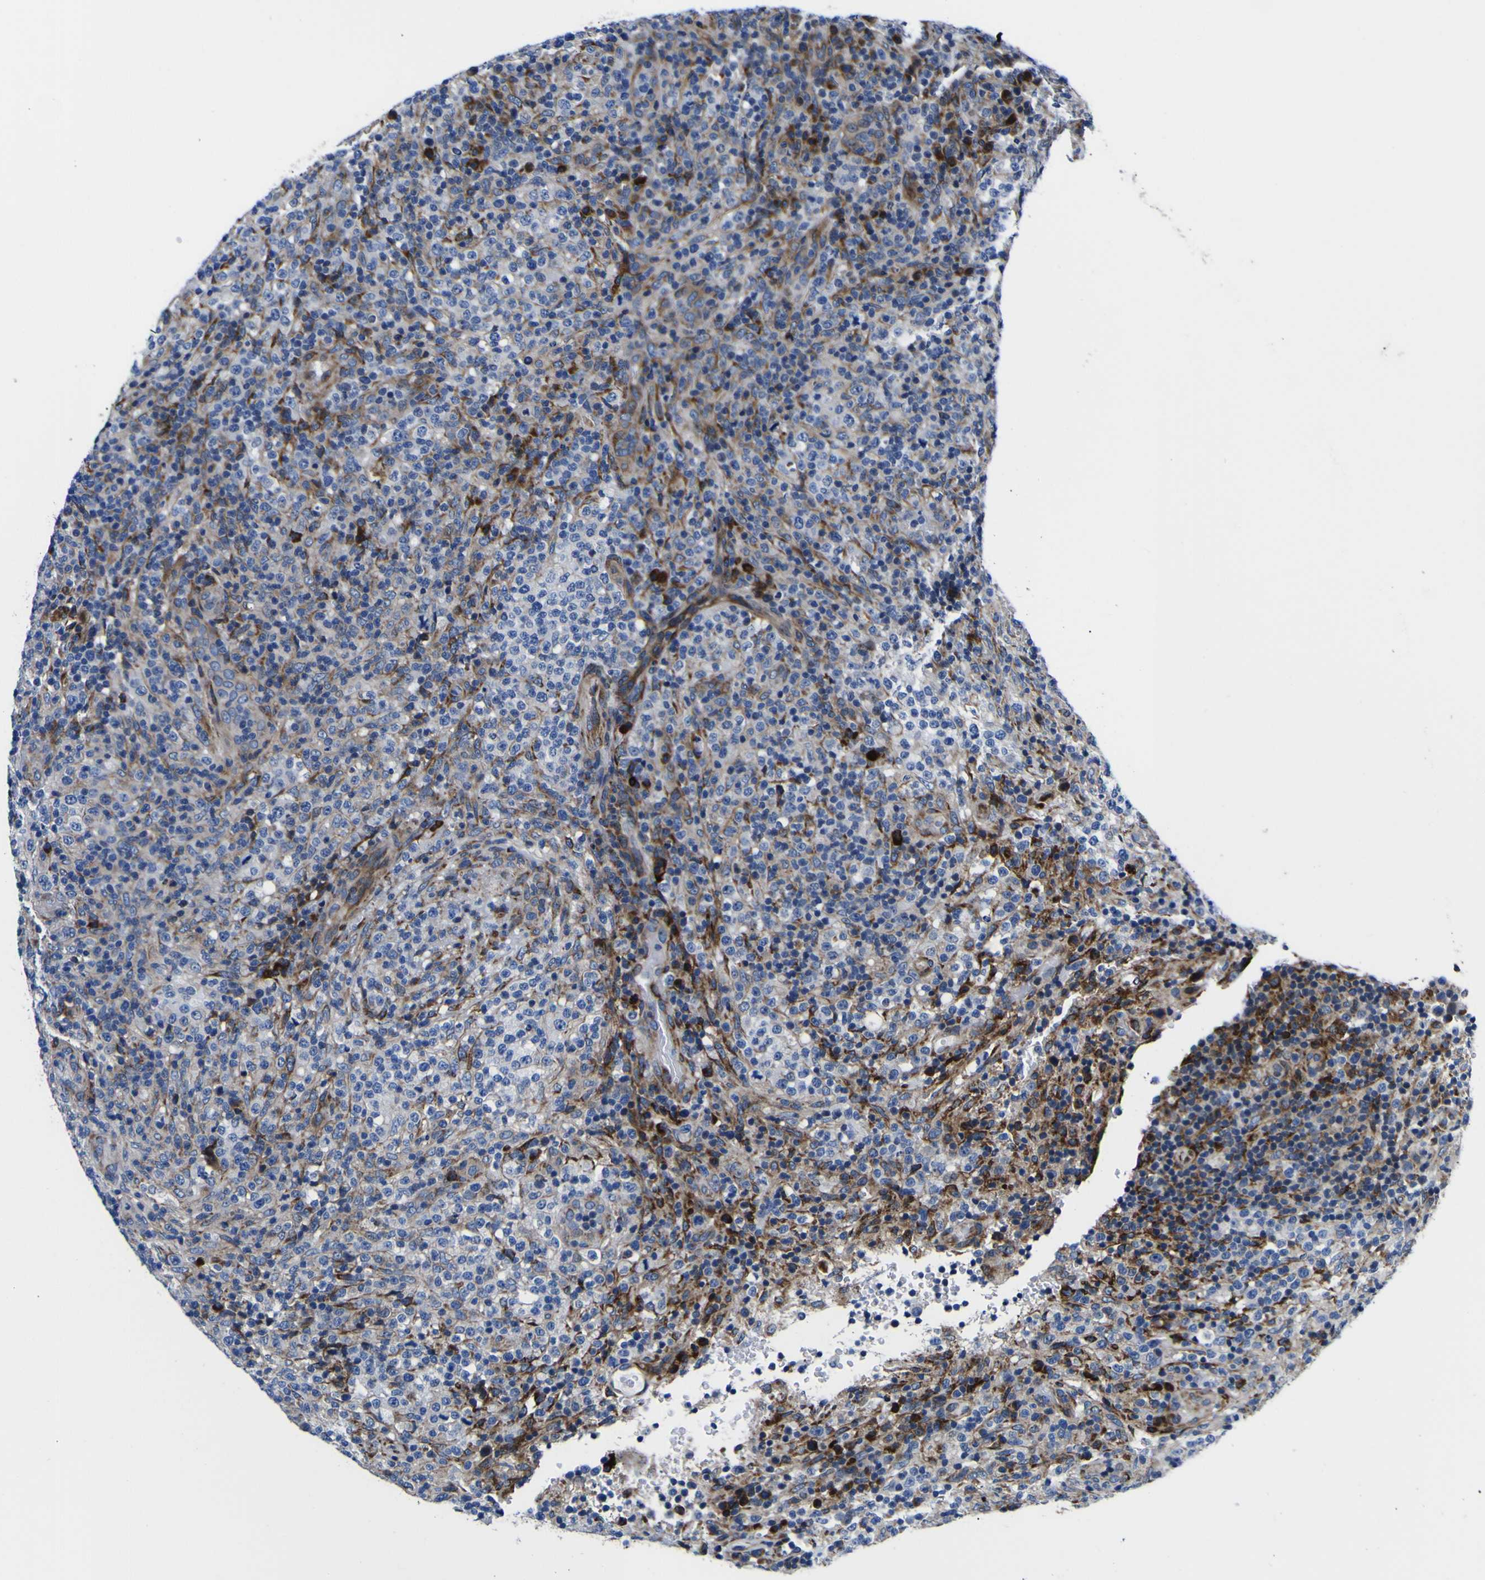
{"staining": {"intensity": "strong", "quantity": "25%-75%", "location": "cytoplasmic/membranous"}, "tissue": "lymphoma", "cell_type": "Tumor cells", "image_type": "cancer", "snomed": [{"axis": "morphology", "description": "Malignant lymphoma, non-Hodgkin's type, High grade"}, {"axis": "topography", "description": "Lymph node"}], "caption": "An immunohistochemistry (IHC) photomicrograph of neoplastic tissue is shown. Protein staining in brown shows strong cytoplasmic/membranous positivity in high-grade malignant lymphoma, non-Hodgkin's type within tumor cells.", "gene": "SCD", "patient": {"sex": "female", "age": 76}}